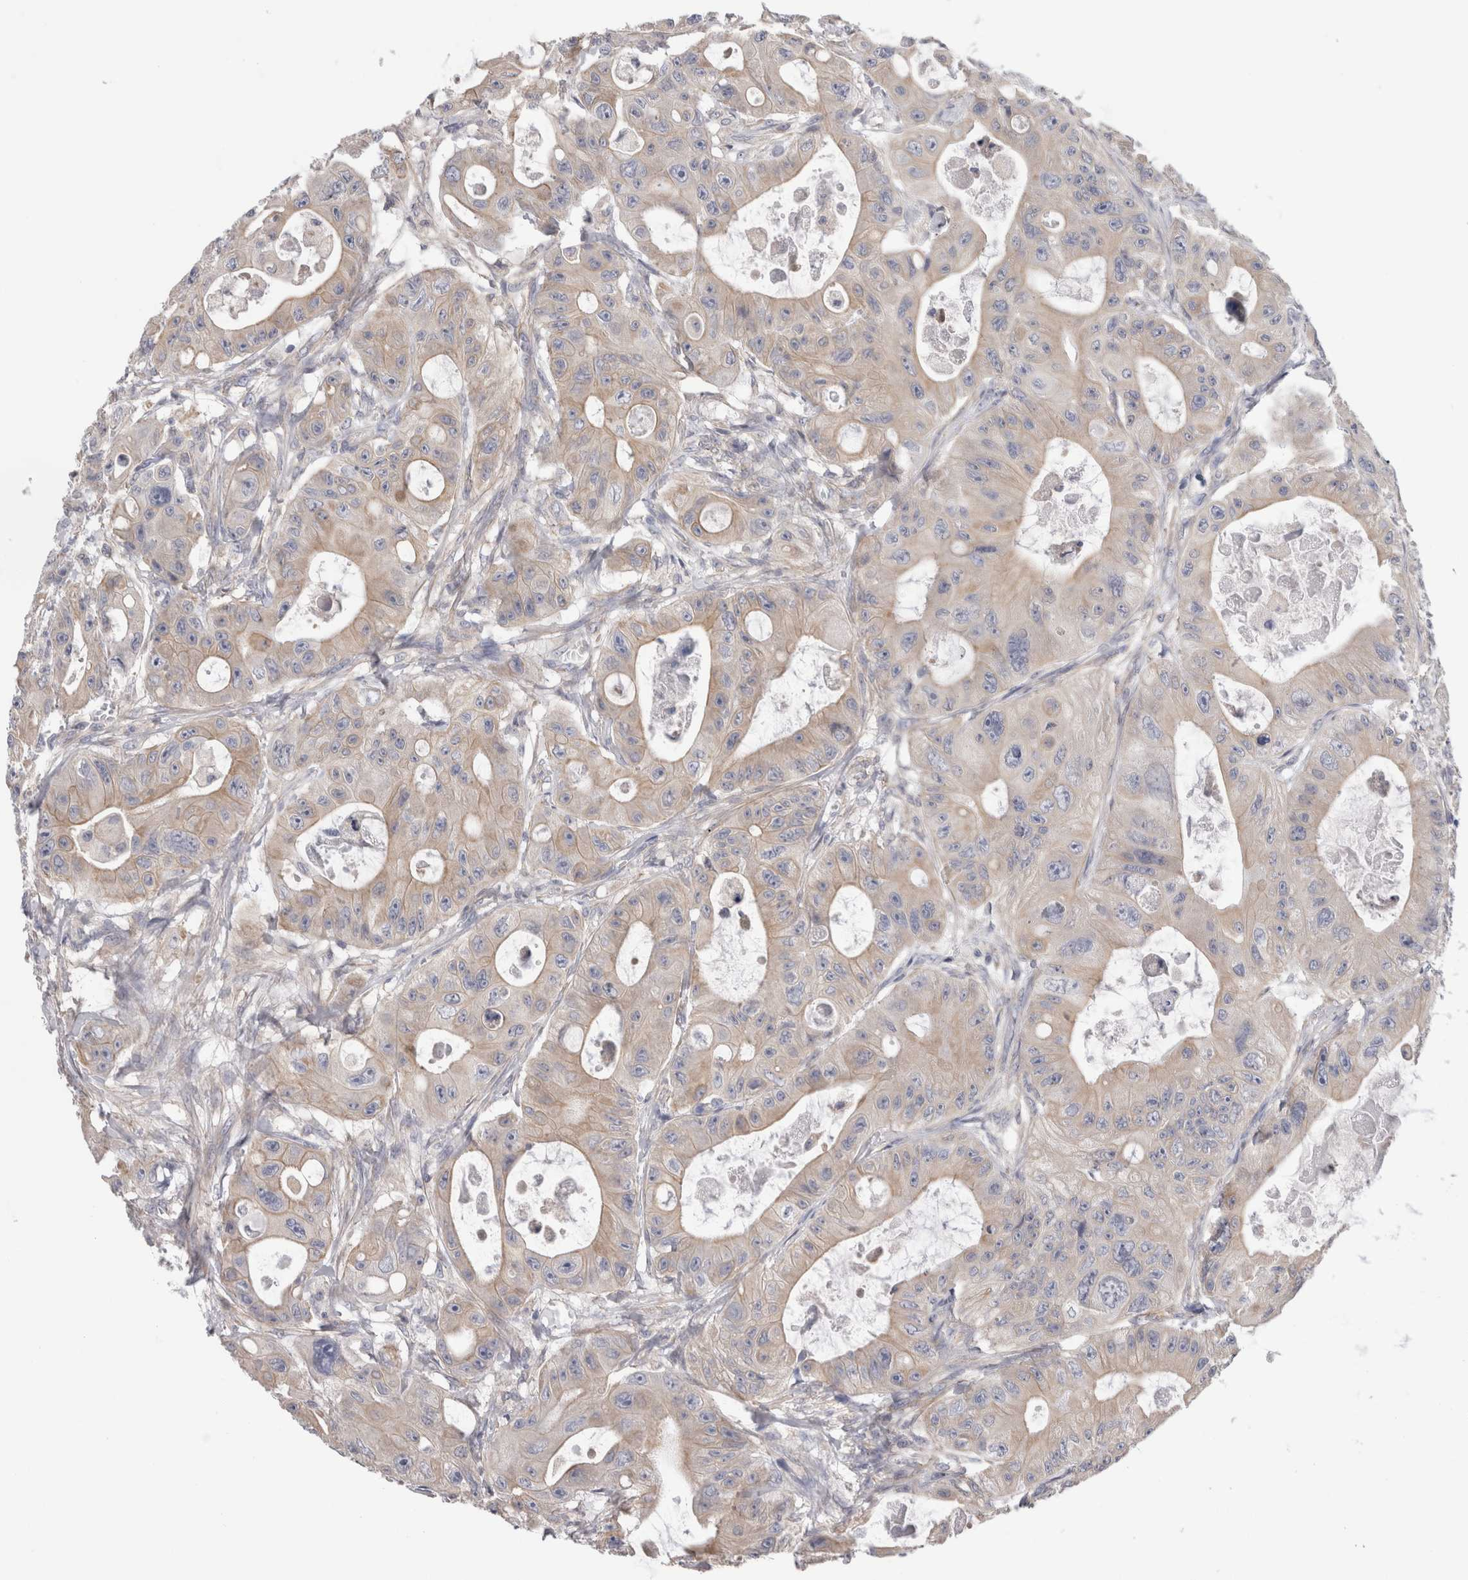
{"staining": {"intensity": "weak", "quantity": "<25%", "location": "cytoplasmic/membranous"}, "tissue": "colorectal cancer", "cell_type": "Tumor cells", "image_type": "cancer", "snomed": [{"axis": "morphology", "description": "Adenocarcinoma, NOS"}, {"axis": "topography", "description": "Colon"}], "caption": "IHC image of neoplastic tissue: human colorectal adenocarcinoma stained with DAB reveals no significant protein expression in tumor cells. (Stains: DAB IHC with hematoxylin counter stain, Microscopy: brightfield microscopy at high magnification).", "gene": "SMAP2", "patient": {"sex": "female", "age": 46}}